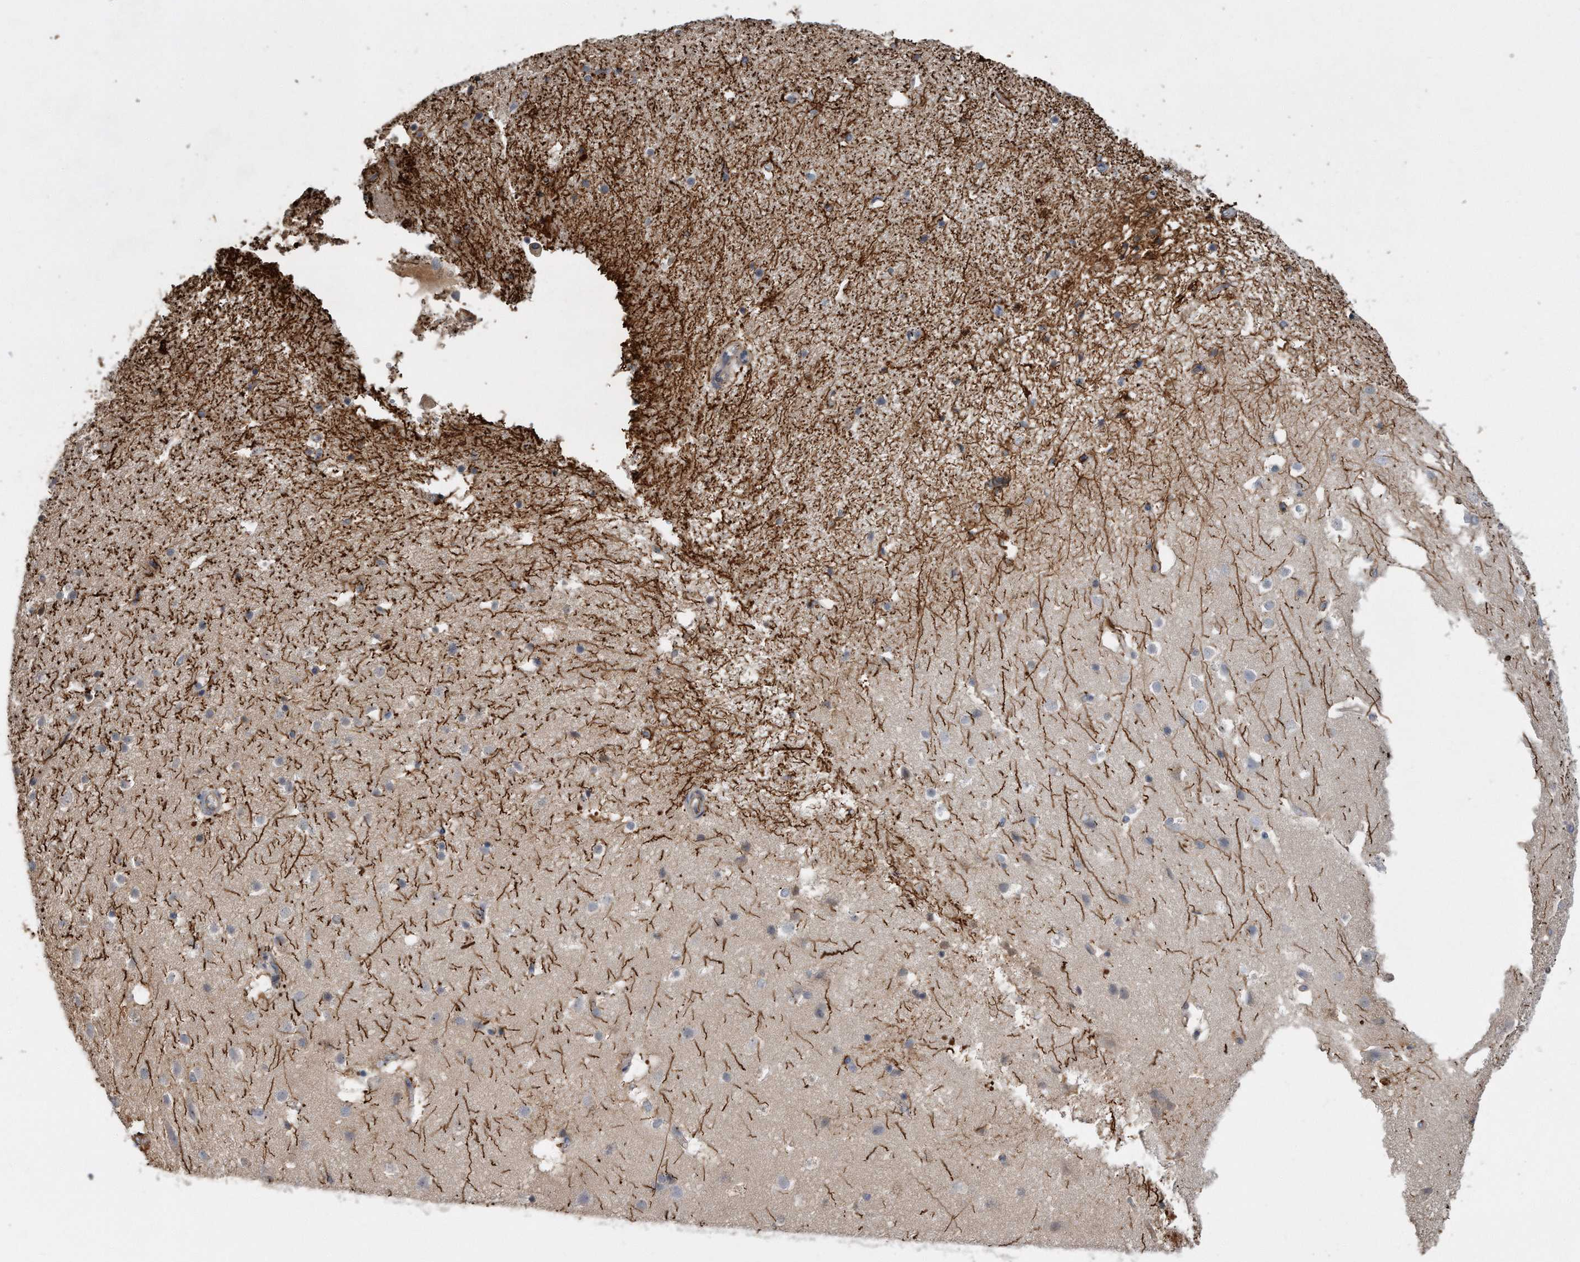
{"staining": {"intensity": "moderate", "quantity": "25%-75%", "location": "cytoplasmic/membranous"}, "tissue": "cerebral cortex", "cell_type": "Endothelial cells", "image_type": "normal", "snomed": [{"axis": "morphology", "description": "Normal tissue, NOS"}, {"axis": "topography", "description": "Cerebral cortex"}], "caption": "High-power microscopy captured an IHC photomicrograph of benign cerebral cortex, revealing moderate cytoplasmic/membranous positivity in approximately 25%-75% of endothelial cells.", "gene": "GPC1", "patient": {"sex": "male", "age": 54}}